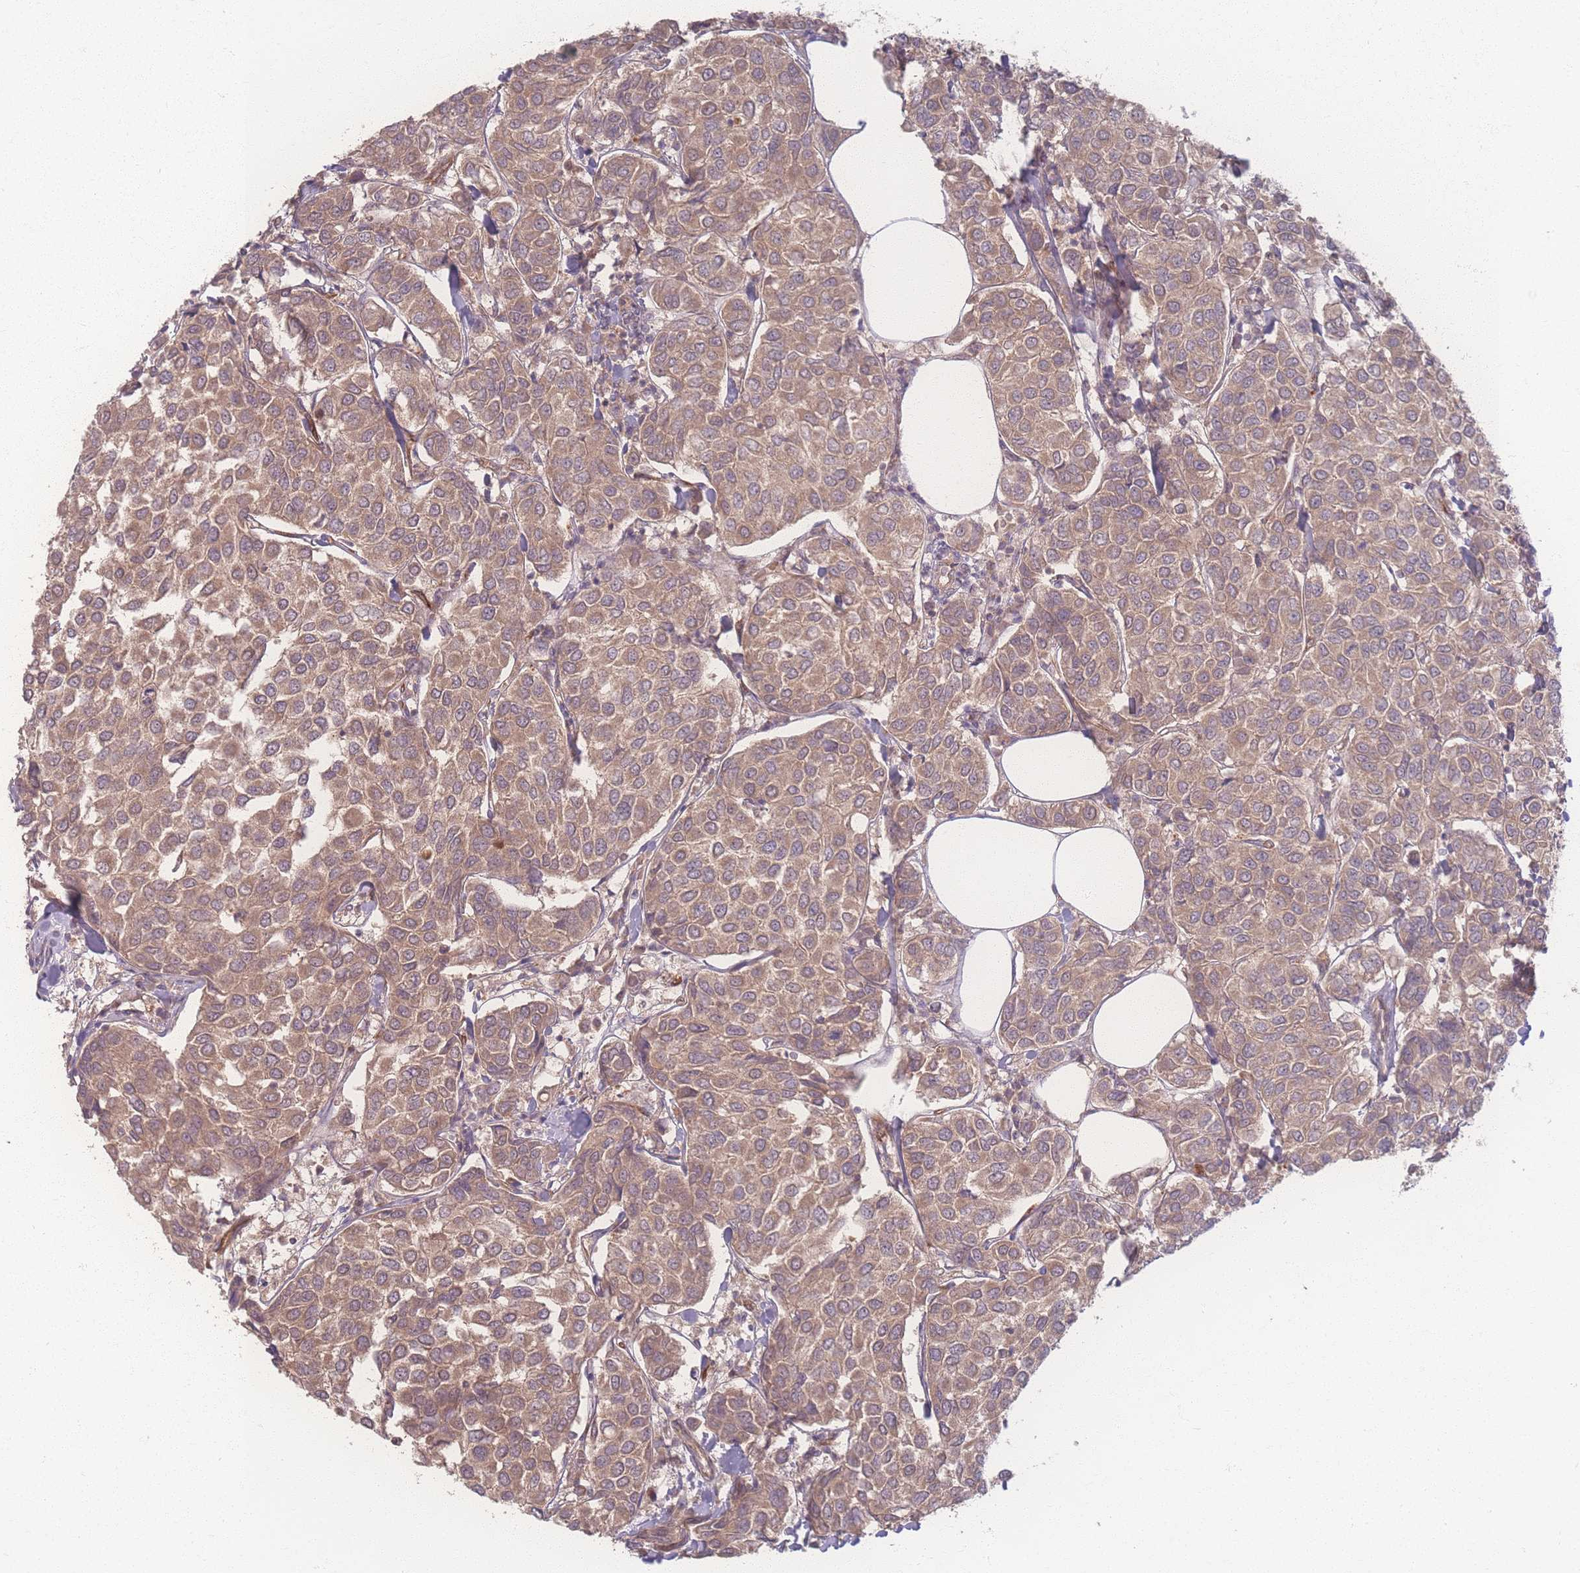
{"staining": {"intensity": "weak", "quantity": ">75%", "location": "cytoplasmic/membranous"}, "tissue": "breast cancer", "cell_type": "Tumor cells", "image_type": "cancer", "snomed": [{"axis": "morphology", "description": "Duct carcinoma"}, {"axis": "topography", "description": "Breast"}], "caption": "Tumor cells show low levels of weak cytoplasmic/membranous expression in approximately >75% of cells in infiltrating ductal carcinoma (breast). The protein is stained brown, and the nuclei are stained in blue (DAB IHC with brightfield microscopy, high magnification).", "gene": "INSR", "patient": {"sex": "female", "age": 55}}